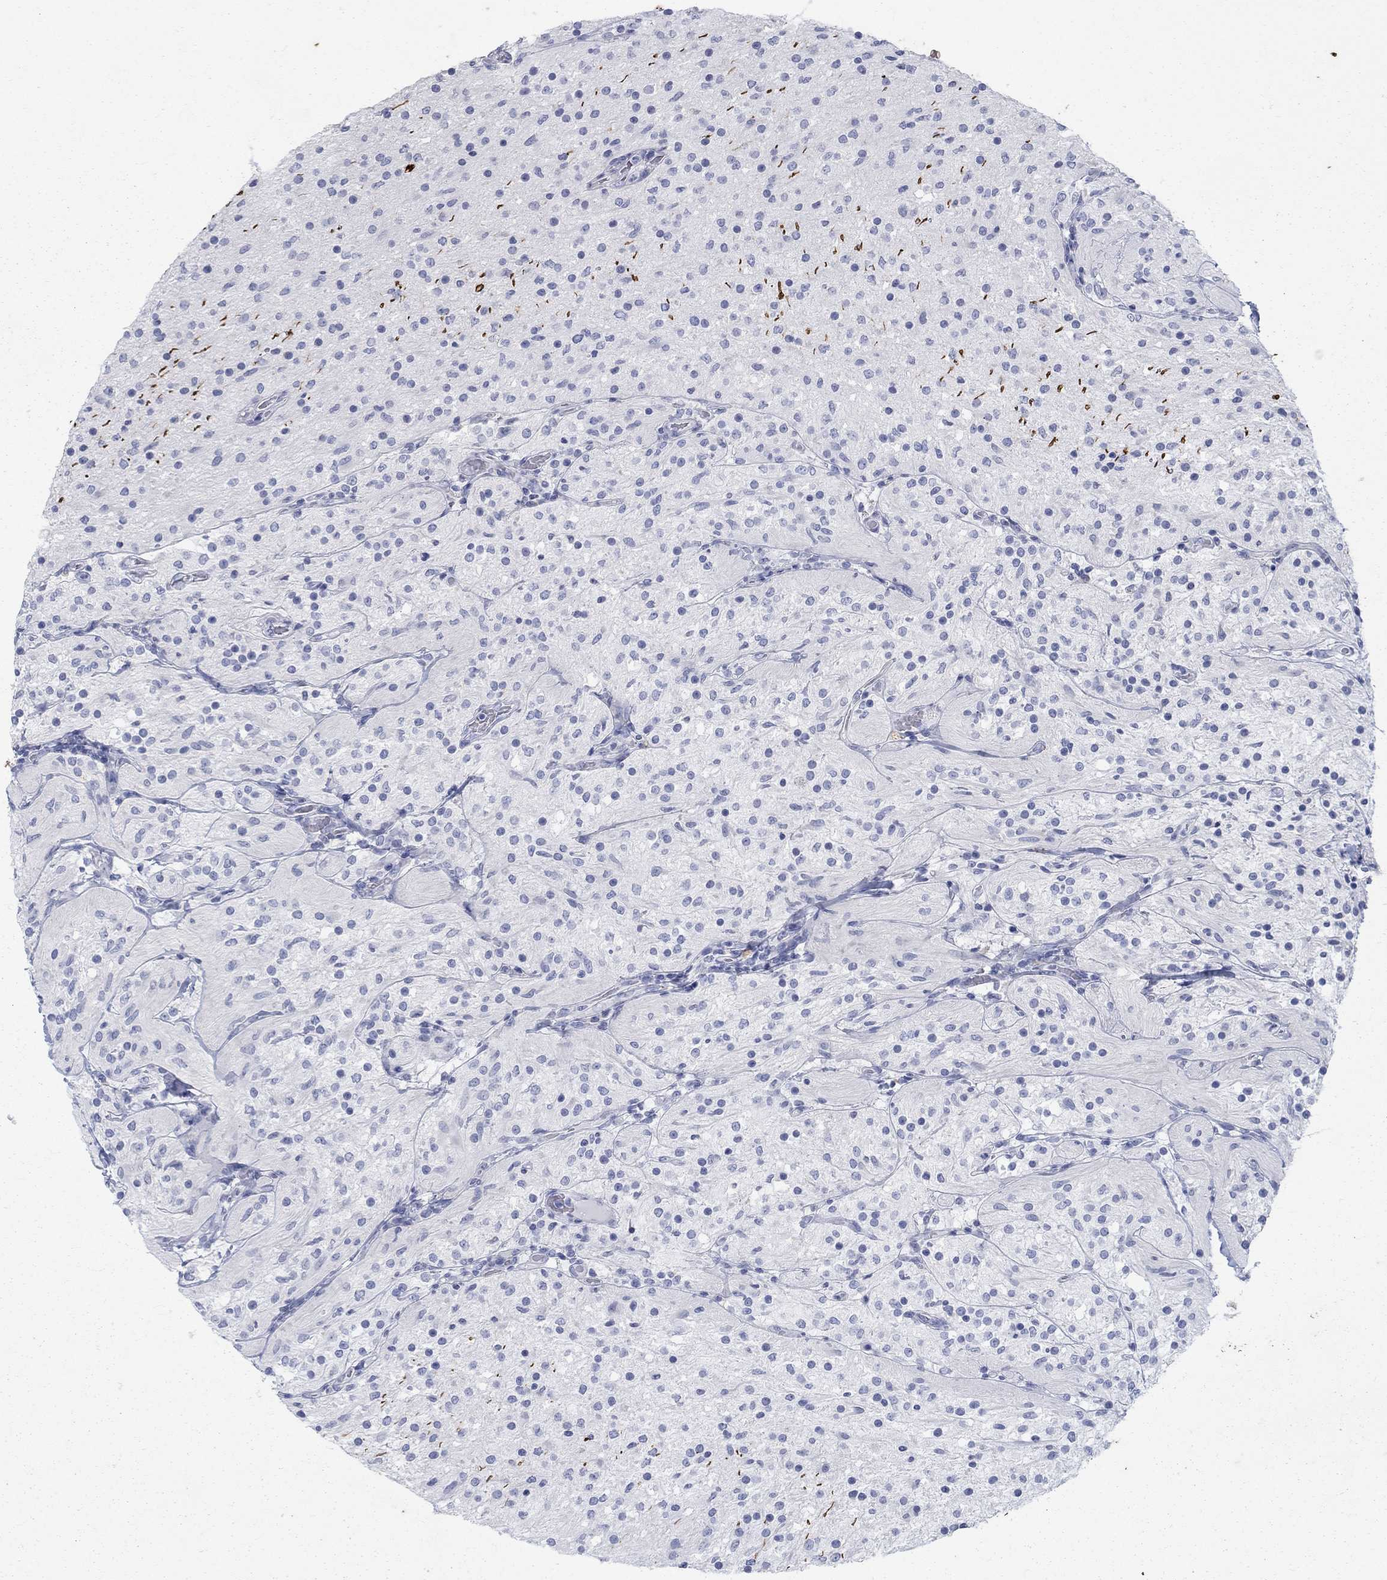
{"staining": {"intensity": "negative", "quantity": "none", "location": "none"}, "tissue": "glioma", "cell_type": "Tumor cells", "image_type": "cancer", "snomed": [{"axis": "morphology", "description": "Glioma, malignant, Low grade"}, {"axis": "topography", "description": "Brain"}], "caption": "A micrograph of malignant glioma (low-grade) stained for a protein shows no brown staining in tumor cells.", "gene": "RFTN2", "patient": {"sex": "male", "age": 3}}